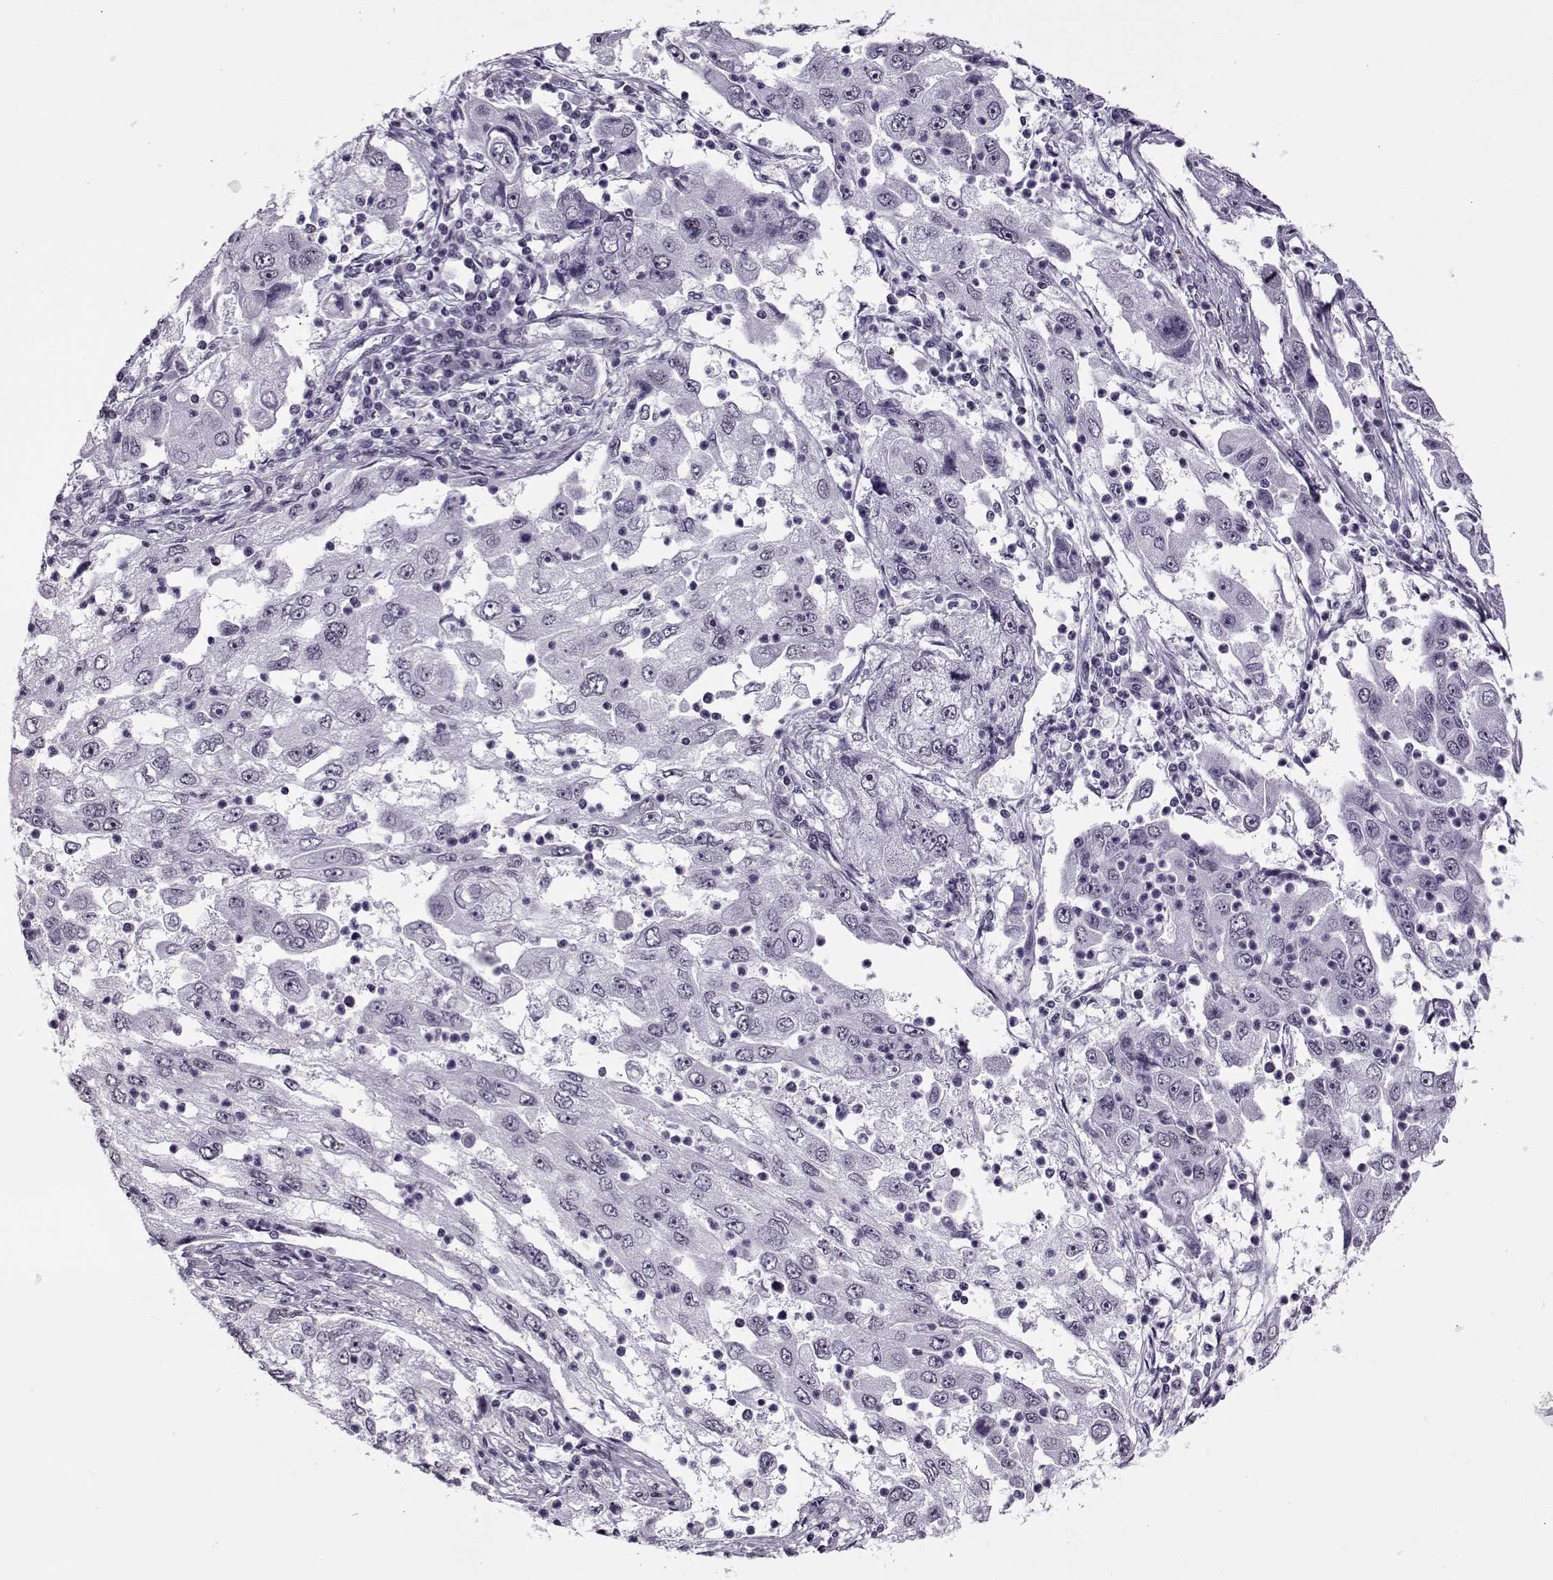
{"staining": {"intensity": "negative", "quantity": "none", "location": "none"}, "tissue": "cervical cancer", "cell_type": "Tumor cells", "image_type": "cancer", "snomed": [{"axis": "morphology", "description": "Squamous cell carcinoma, NOS"}, {"axis": "topography", "description": "Cervix"}], "caption": "Cervical cancer (squamous cell carcinoma) stained for a protein using immunohistochemistry (IHC) shows no positivity tumor cells.", "gene": "PRMT8", "patient": {"sex": "female", "age": 36}}